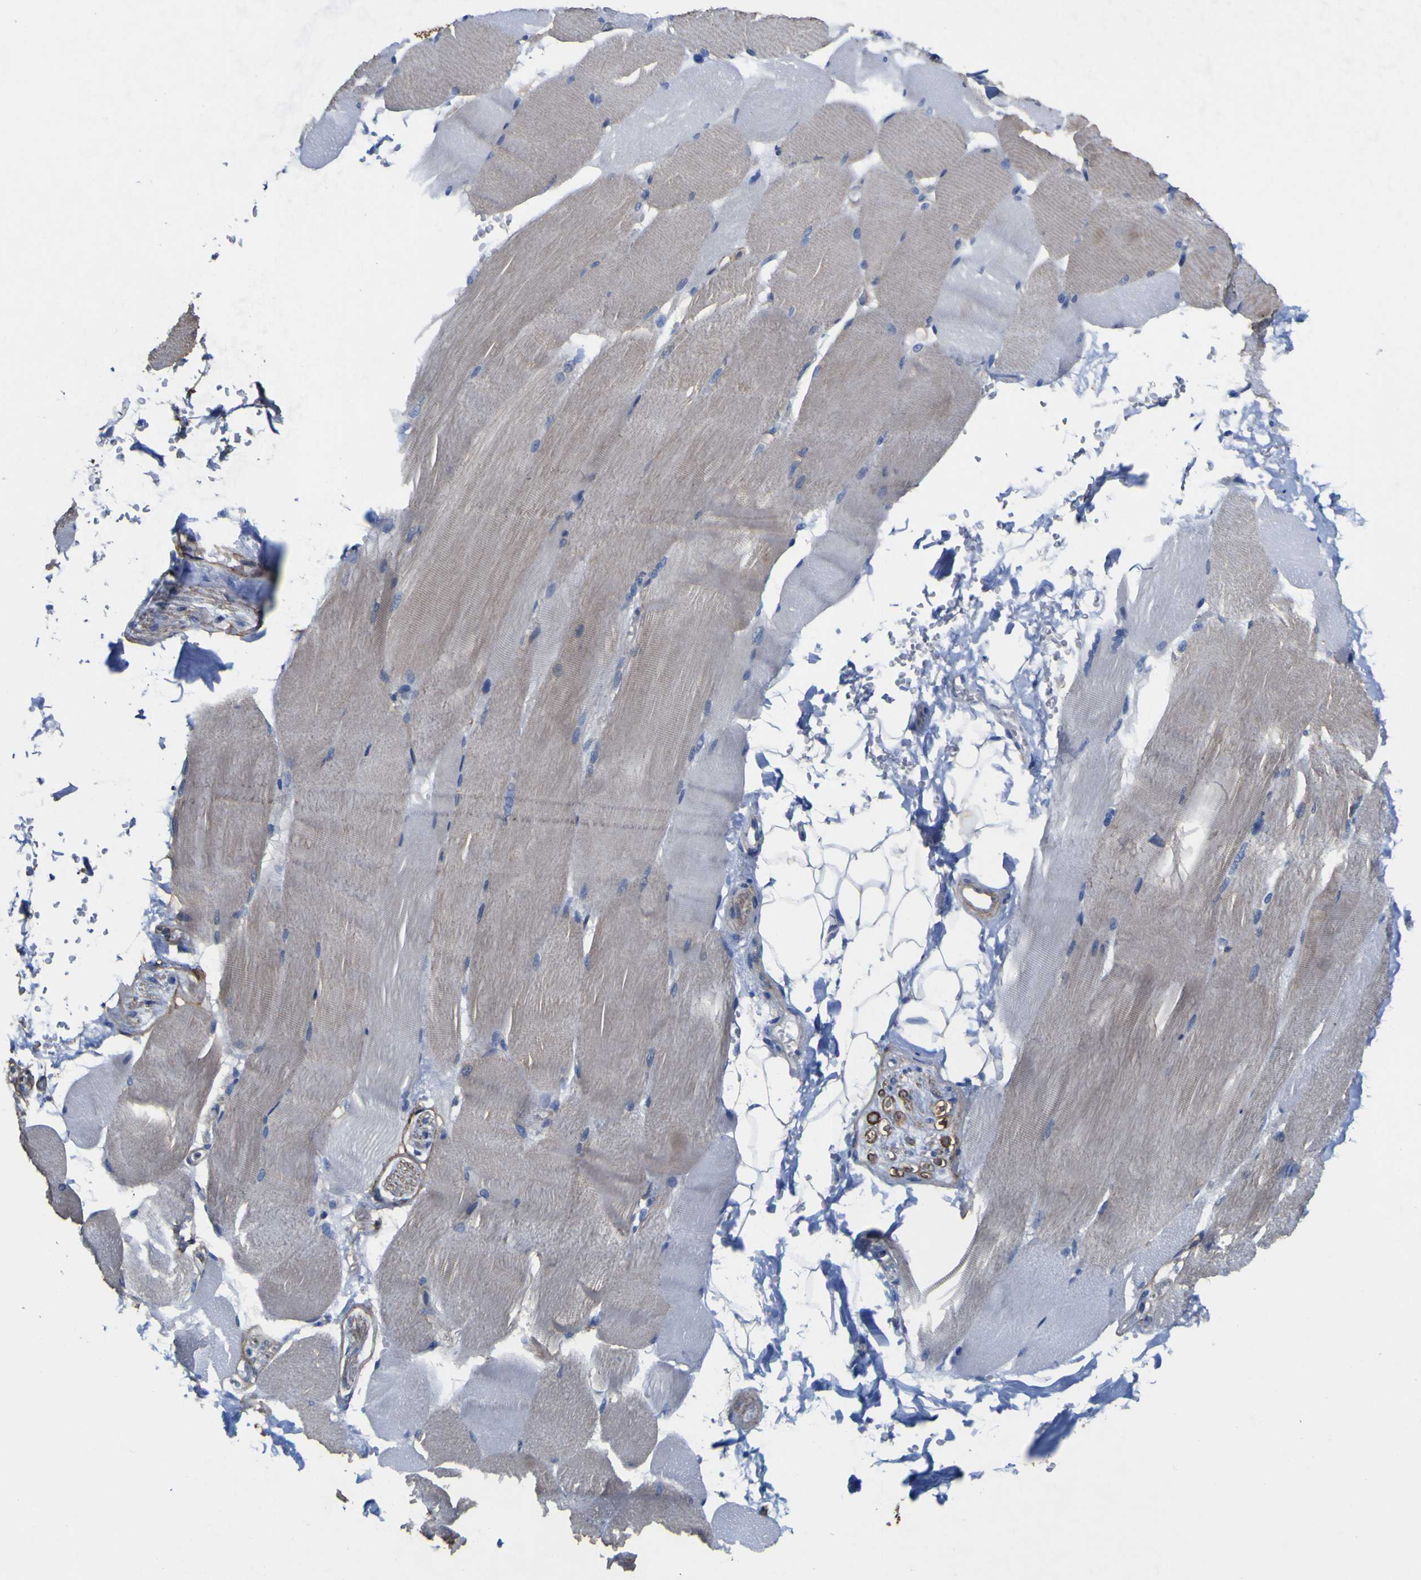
{"staining": {"intensity": "weak", "quantity": "25%-75%", "location": "cytoplasmic/membranous"}, "tissue": "skeletal muscle", "cell_type": "Myocytes", "image_type": "normal", "snomed": [{"axis": "morphology", "description": "Normal tissue, NOS"}, {"axis": "topography", "description": "Skin"}, {"axis": "topography", "description": "Skeletal muscle"}], "caption": "Skeletal muscle was stained to show a protein in brown. There is low levels of weak cytoplasmic/membranous staining in about 25%-75% of myocytes. (Brightfield microscopy of DAB IHC at high magnification).", "gene": "CD151", "patient": {"sex": "male", "age": 83}}